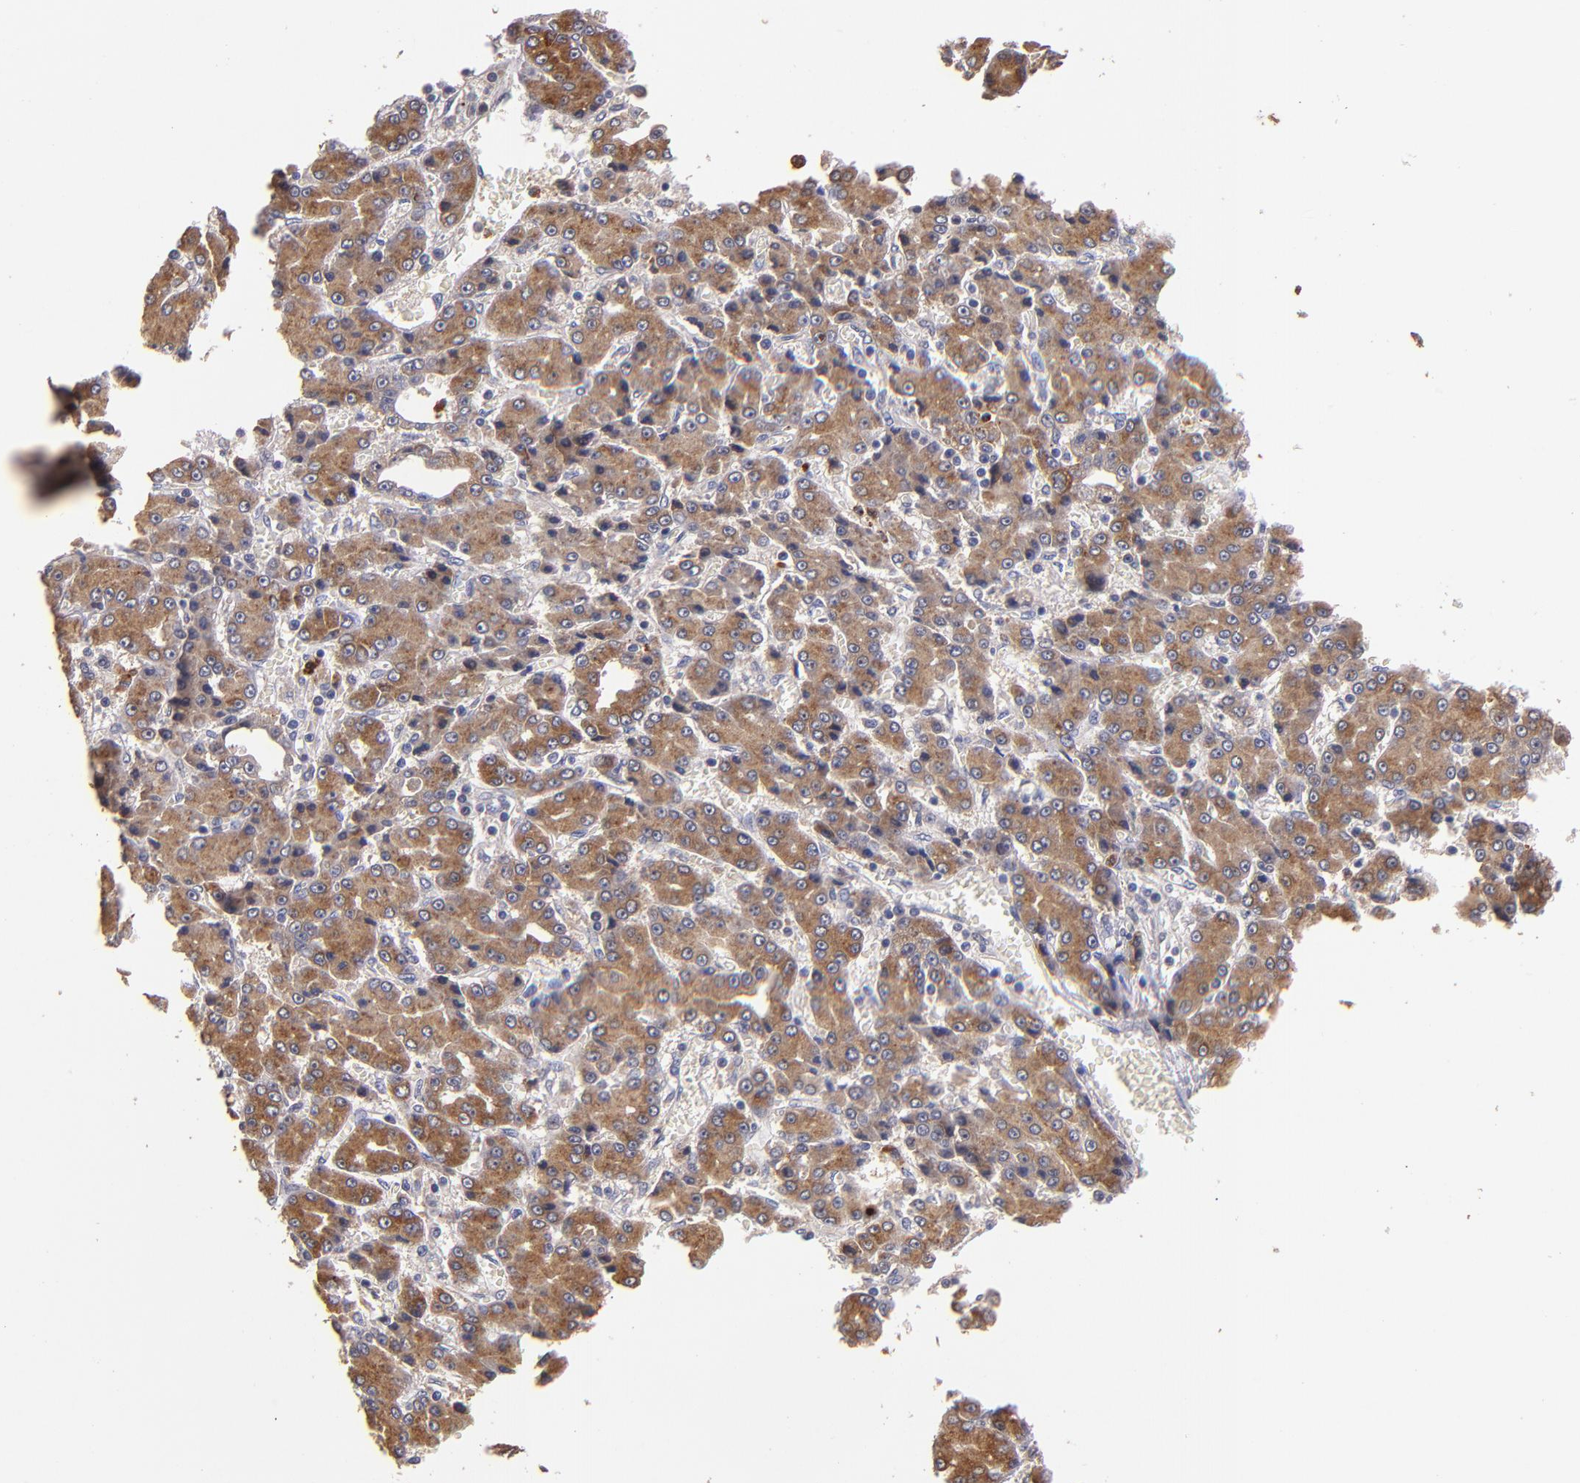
{"staining": {"intensity": "moderate", "quantity": ">75%", "location": "cytoplasmic/membranous"}, "tissue": "liver cancer", "cell_type": "Tumor cells", "image_type": "cancer", "snomed": [{"axis": "morphology", "description": "Carcinoma, Hepatocellular, NOS"}, {"axis": "topography", "description": "Liver"}], "caption": "Liver hepatocellular carcinoma stained with a brown dye demonstrates moderate cytoplasmic/membranous positive expression in about >75% of tumor cells.", "gene": "TTLL12", "patient": {"sex": "male", "age": 69}}